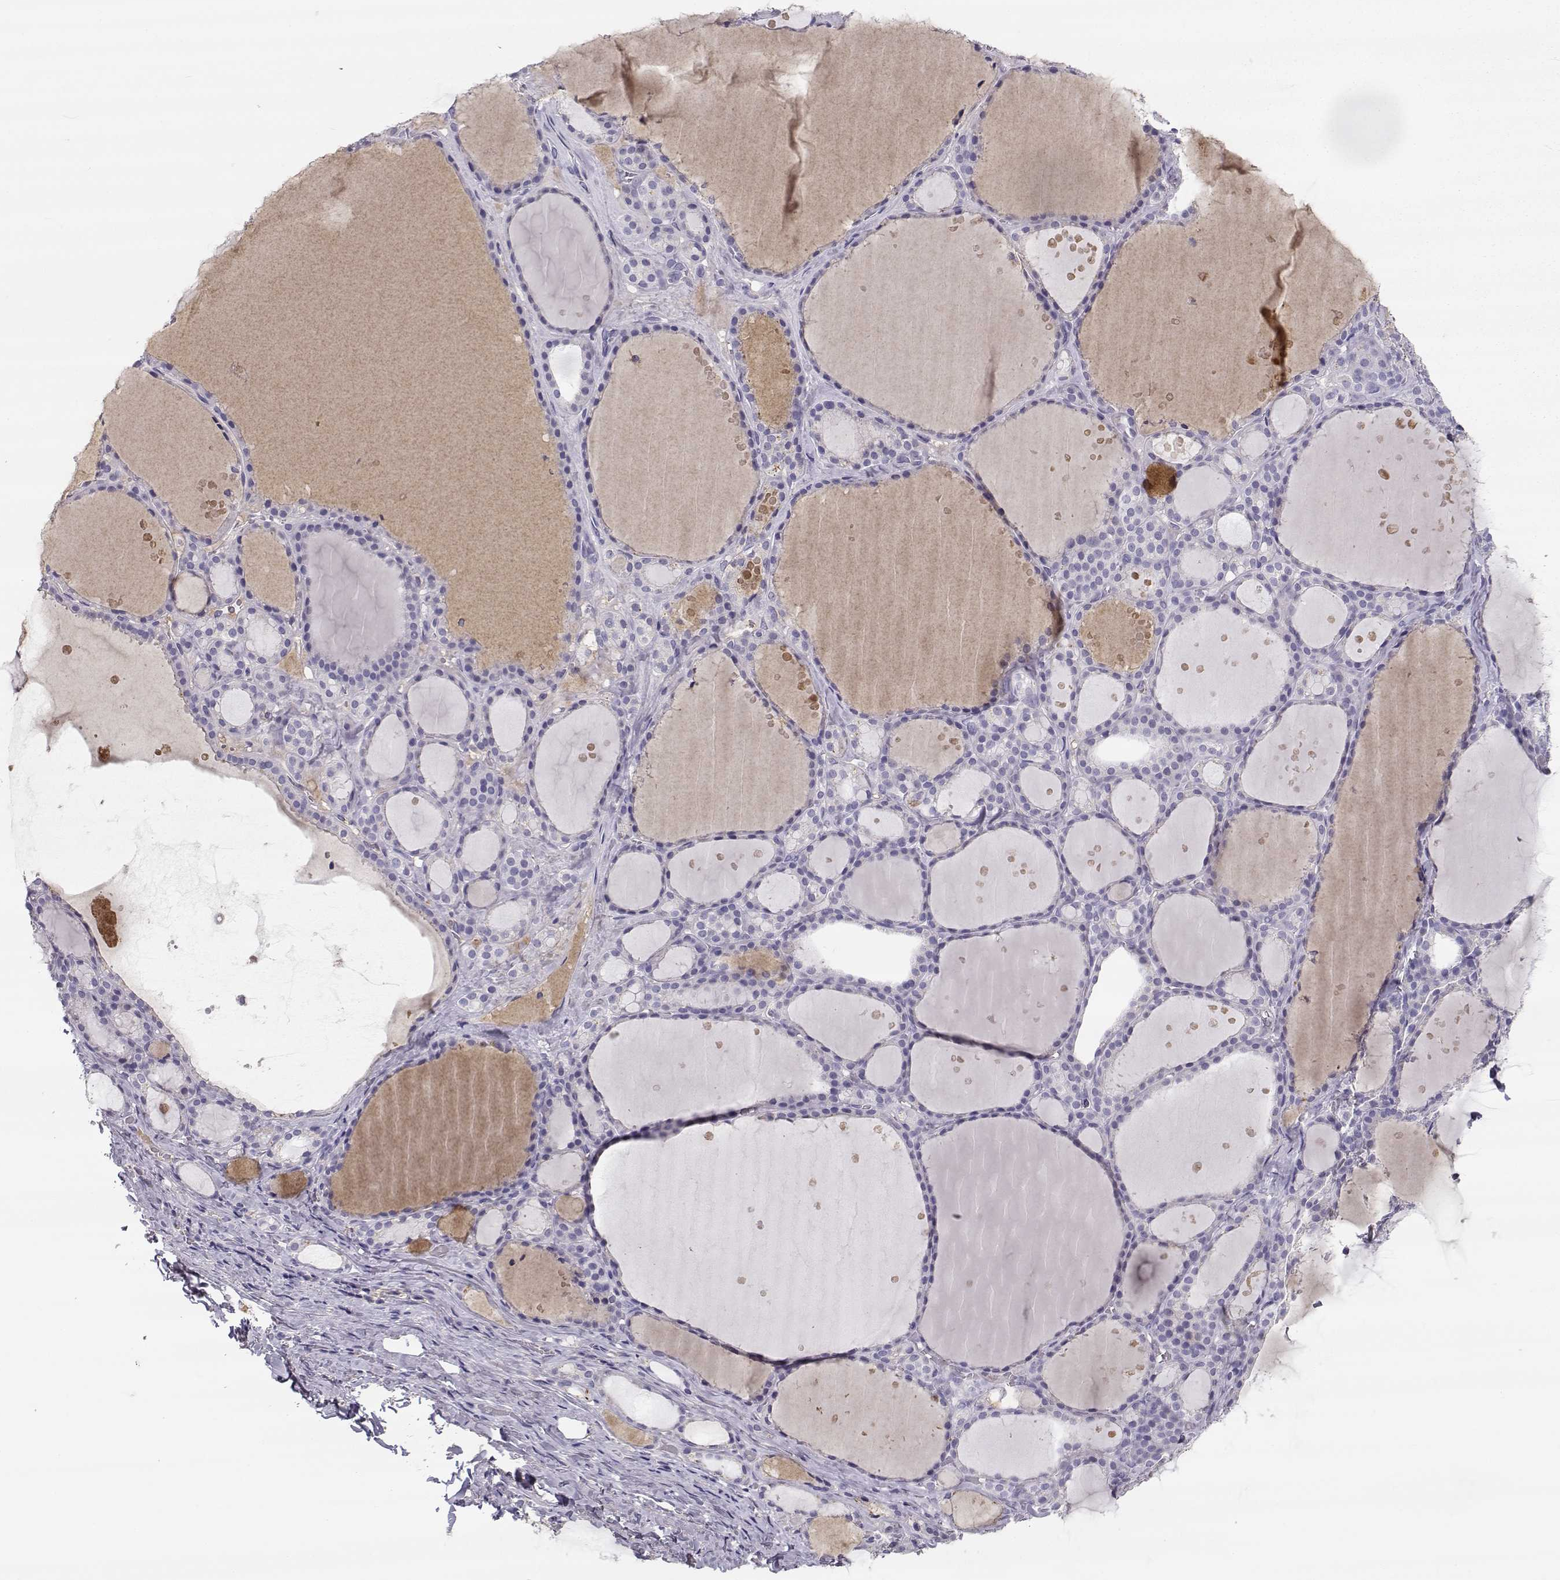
{"staining": {"intensity": "negative", "quantity": "none", "location": "none"}, "tissue": "thyroid gland", "cell_type": "Glandular cells", "image_type": "normal", "snomed": [{"axis": "morphology", "description": "Normal tissue, NOS"}, {"axis": "topography", "description": "Thyroid gland"}], "caption": "Immunohistochemistry of unremarkable thyroid gland demonstrates no staining in glandular cells.", "gene": "SLCO6A1", "patient": {"sex": "male", "age": 68}}